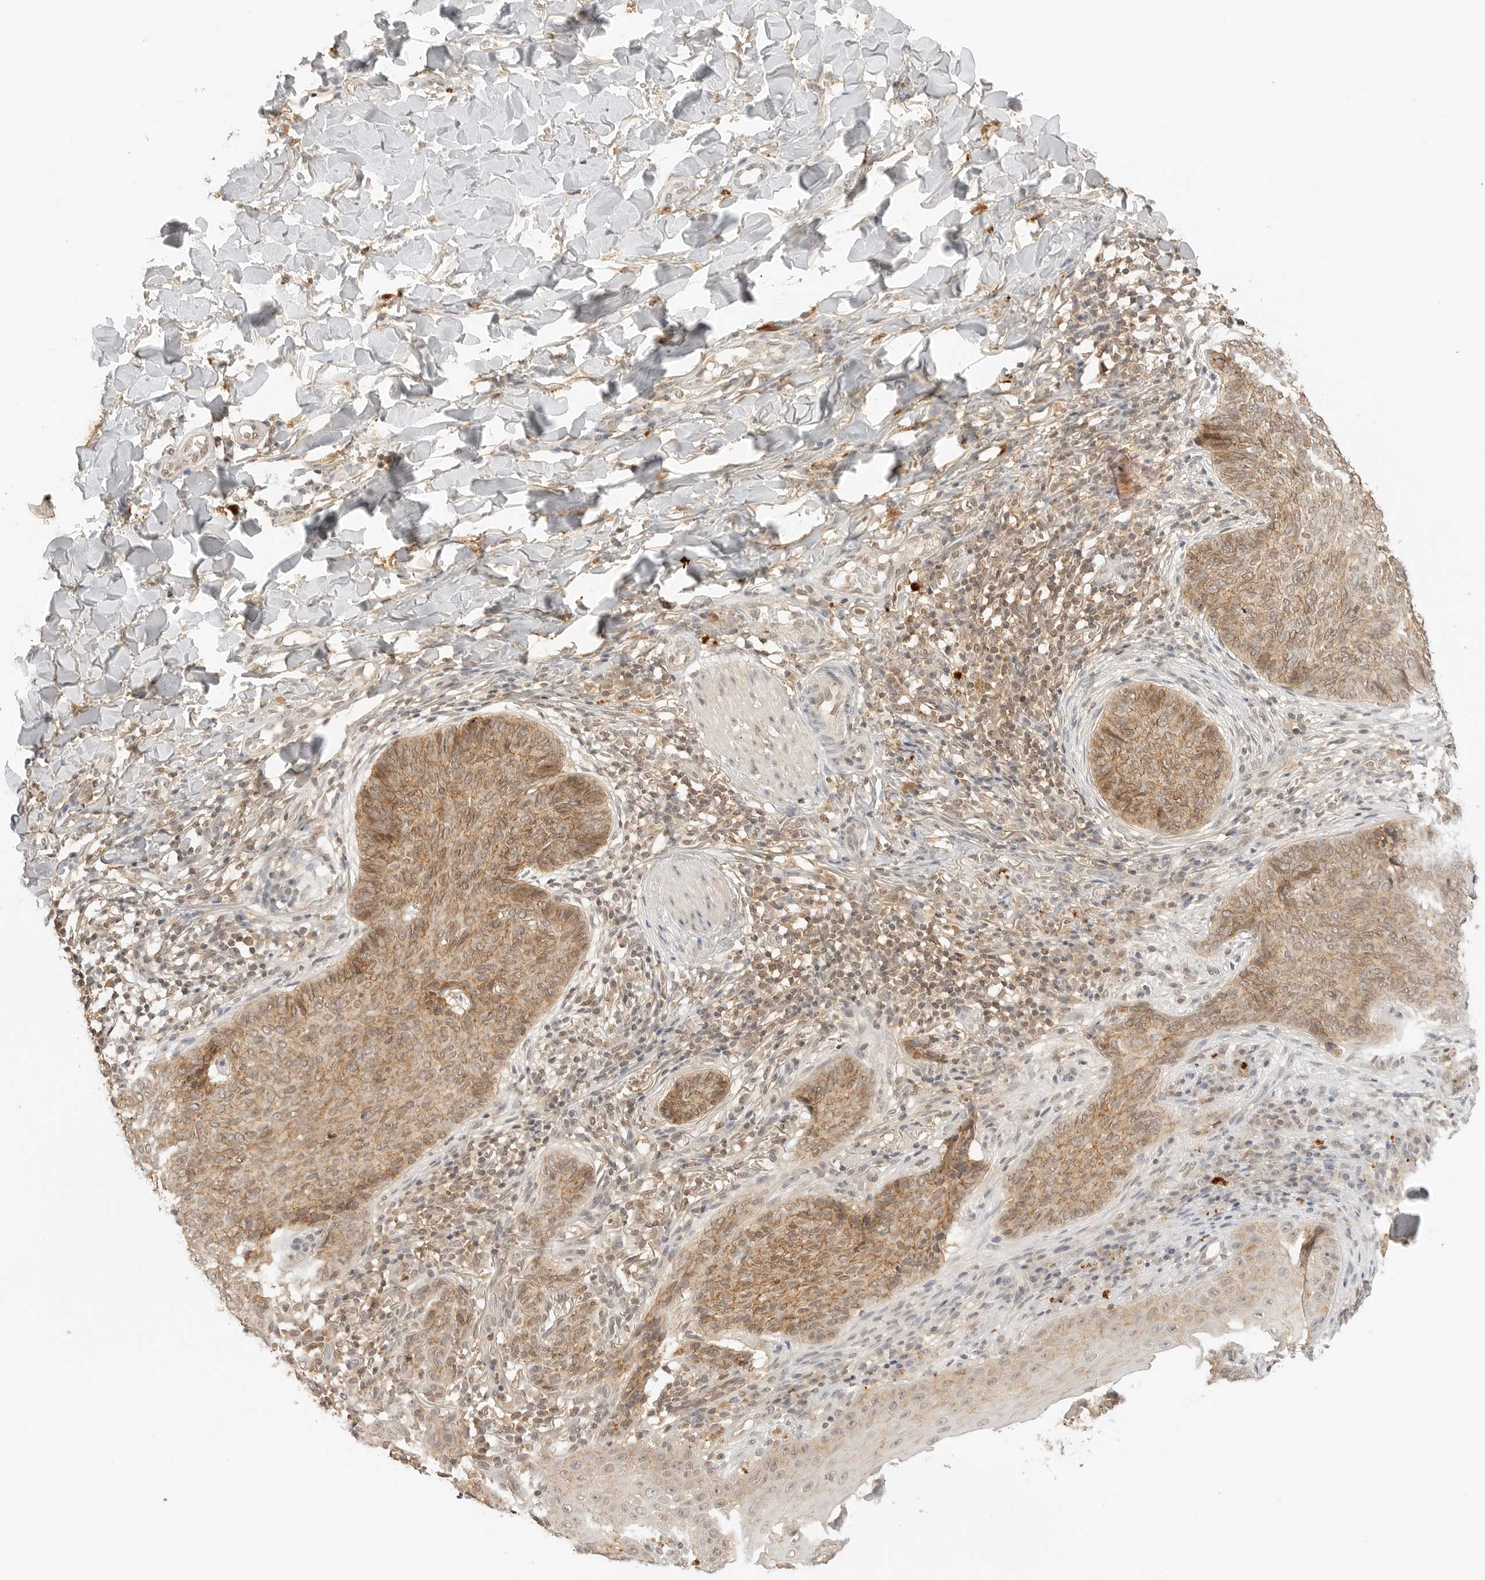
{"staining": {"intensity": "moderate", "quantity": ">75%", "location": "cytoplasmic/membranous"}, "tissue": "skin cancer", "cell_type": "Tumor cells", "image_type": "cancer", "snomed": [{"axis": "morphology", "description": "Normal tissue, NOS"}, {"axis": "morphology", "description": "Basal cell carcinoma"}, {"axis": "topography", "description": "Skin"}], "caption": "IHC of human skin basal cell carcinoma demonstrates medium levels of moderate cytoplasmic/membranous staining in approximately >75% of tumor cells.", "gene": "EPHA1", "patient": {"sex": "male", "age": 50}}